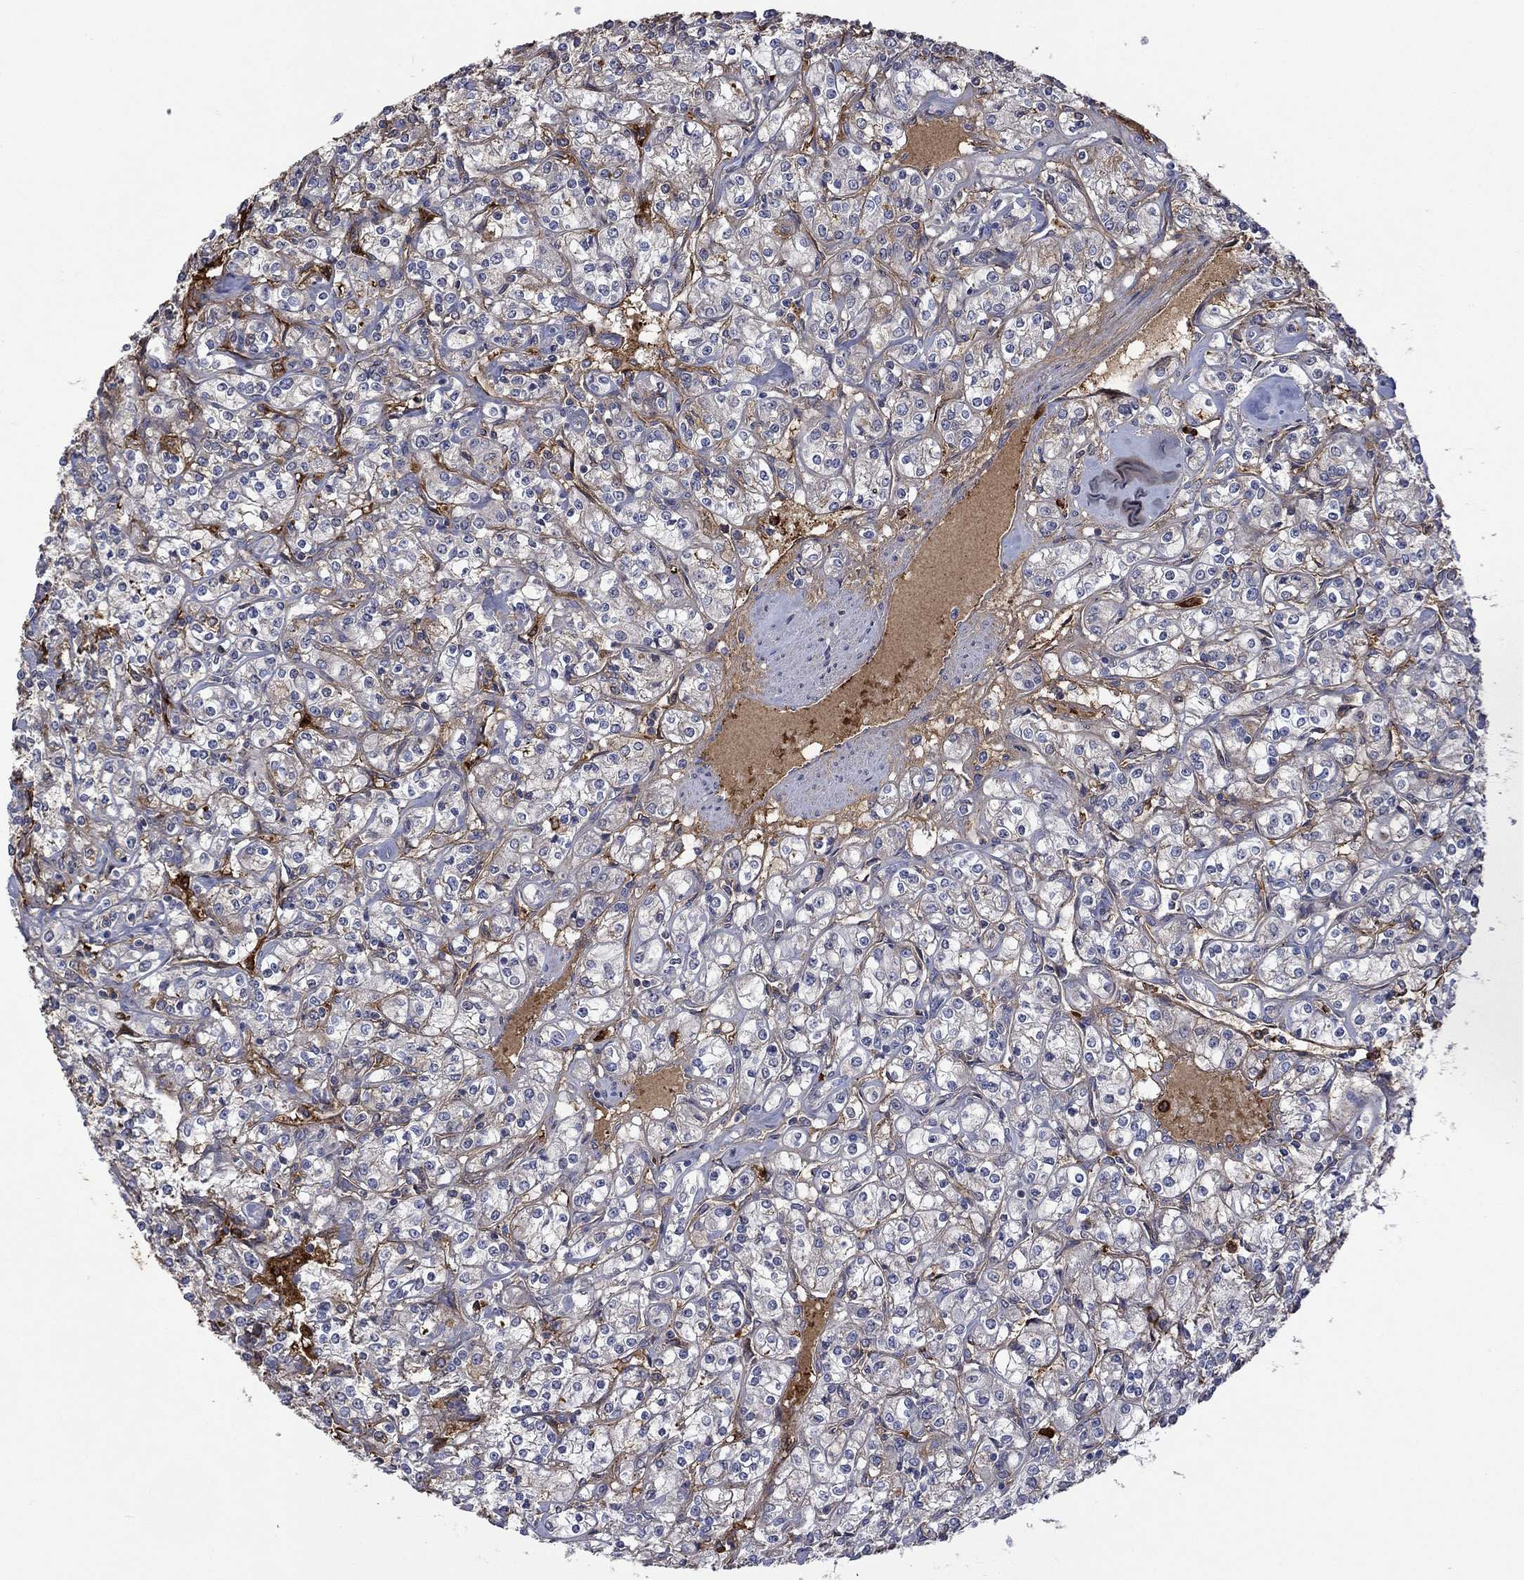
{"staining": {"intensity": "negative", "quantity": "none", "location": "none"}, "tissue": "renal cancer", "cell_type": "Tumor cells", "image_type": "cancer", "snomed": [{"axis": "morphology", "description": "Adenocarcinoma, NOS"}, {"axis": "topography", "description": "Kidney"}], "caption": "The photomicrograph reveals no staining of tumor cells in renal adenocarcinoma. (DAB (3,3'-diaminobenzidine) IHC with hematoxylin counter stain).", "gene": "VCAN", "patient": {"sex": "male", "age": 77}}